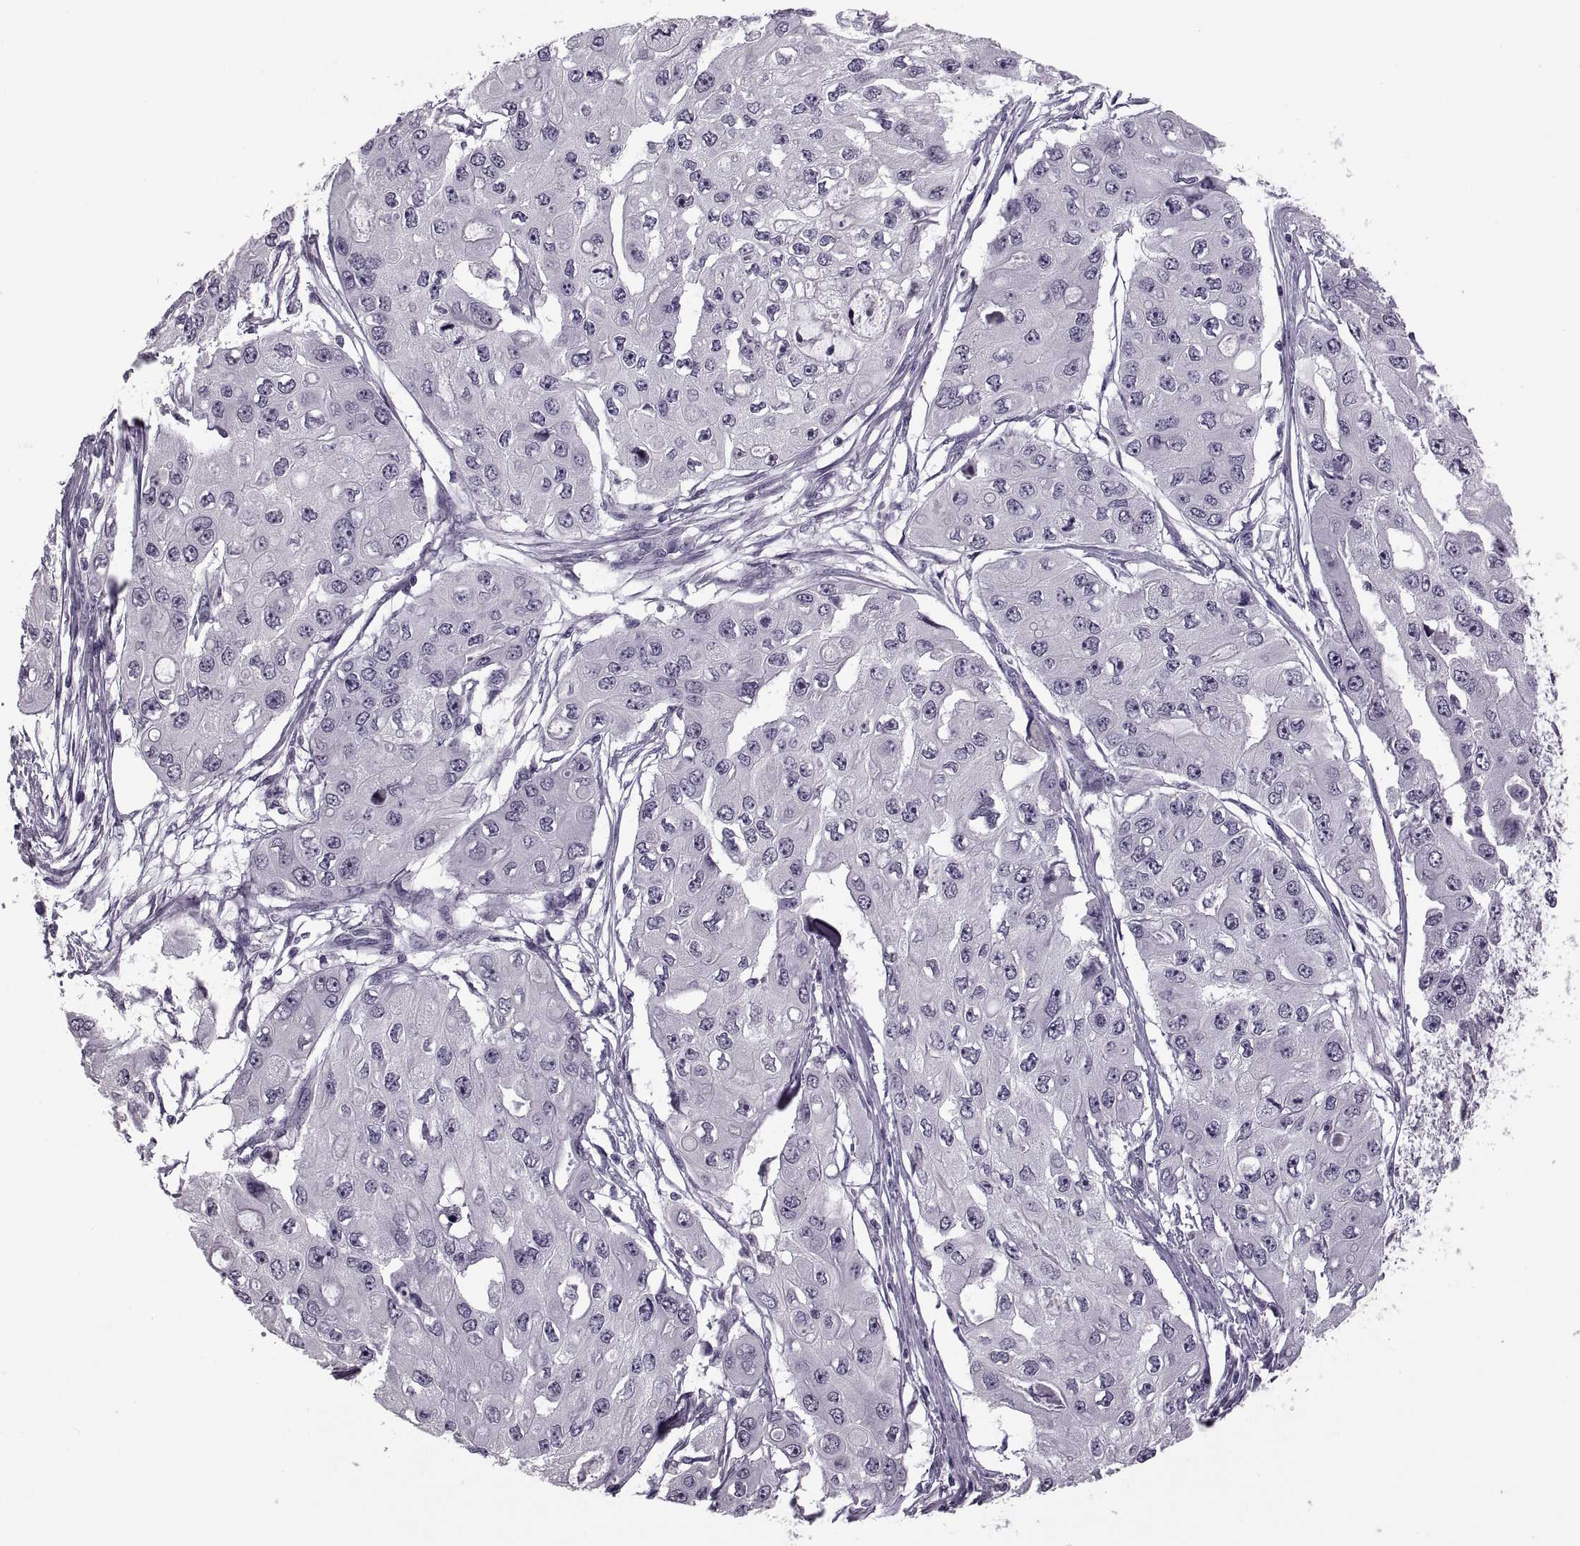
{"staining": {"intensity": "negative", "quantity": "none", "location": "none"}, "tissue": "ovarian cancer", "cell_type": "Tumor cells", "image_type": "cancer", "snomed": [{"axis": "morphology", "description": "Cystadenocarcinoma, serous, NOS"}, {"axis": "topography", "description": "Ovary"}], "caption": "This photomicrograph is of ovarian cancer stained with IHC to label a protein in brown with the nuclei are counter-stained blue. There is no staining in tumor cells.", "gene": "PAGE5", "patient": {"sex": "female", "age": 56}}